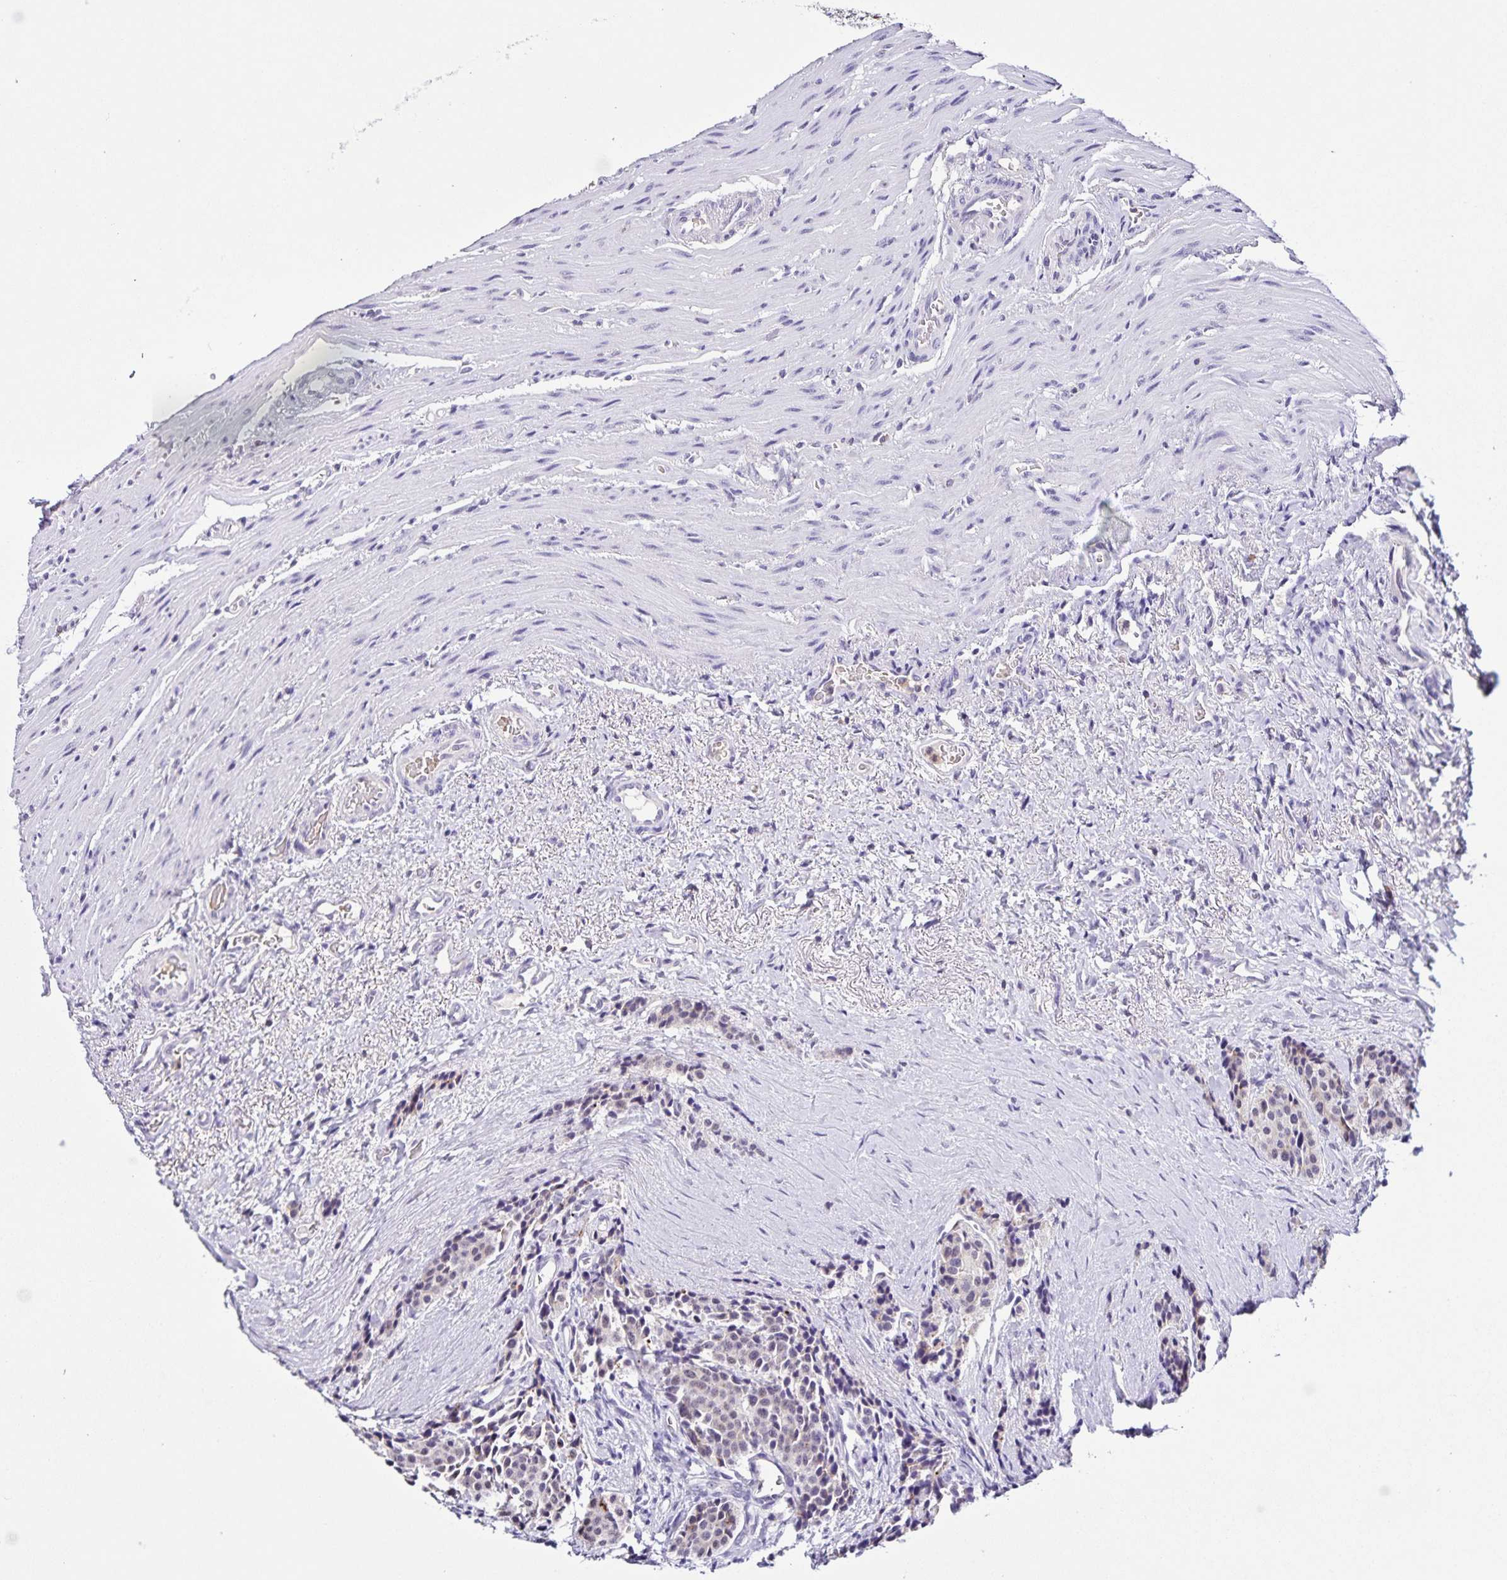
{"staining": {"intensity": "negative", "quantity": "none", "location": "none"}, "tissue": "carcinoid", "cell_type": "Tumor cells", "image_type": "cancer", "snomed": [{"axis": "morphology", "description": "Carcinoid, malignant, NOS"}, {"axis": "topography", "description": "Small intestine"}], "caption": "This is an immunohistochemistry (IHC) photomicrograph of carcinoid. There is no expression in tumor cells.", "gene": "STPG4", "patient": {"sex": "male", "age": 73}}